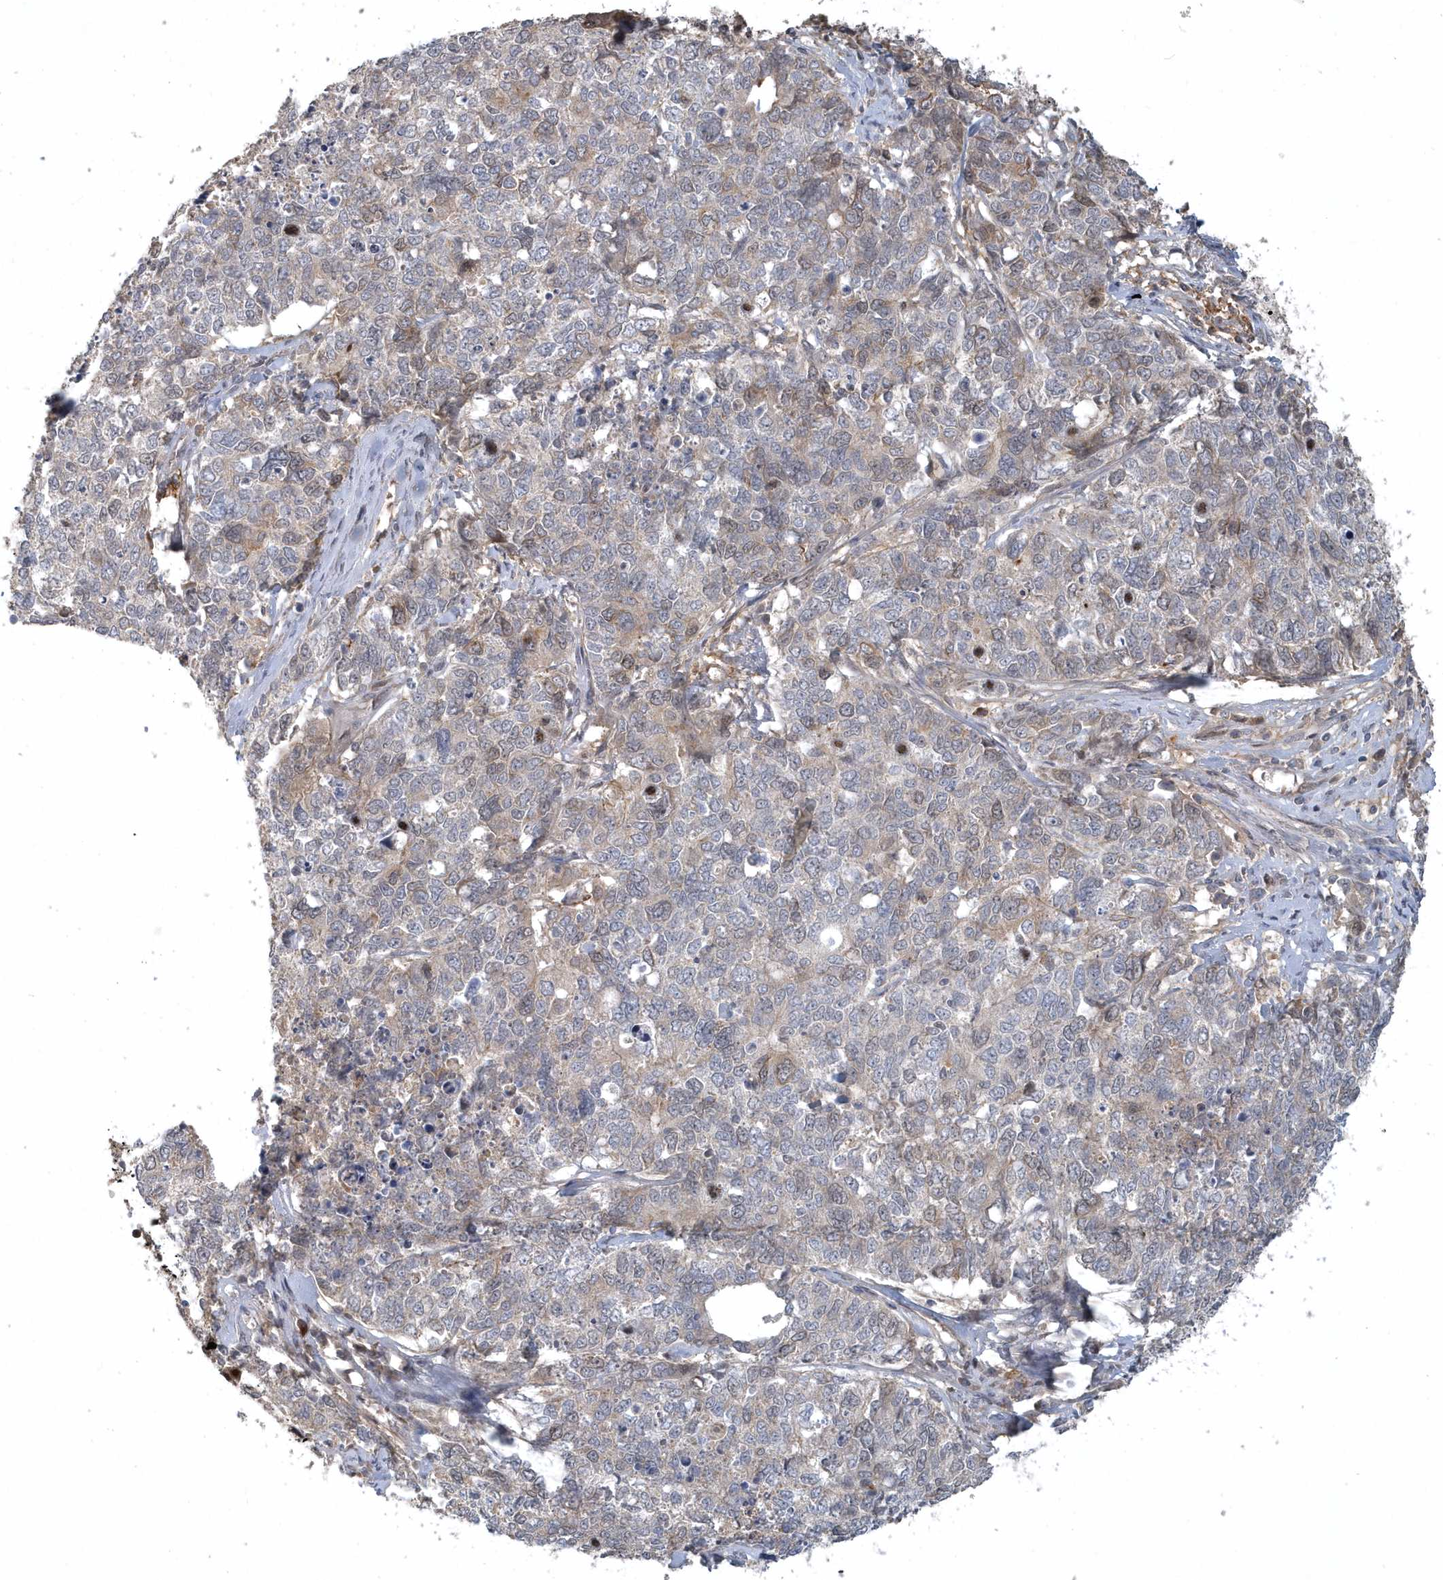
{"staining": {"intensity": "moderate", "quantity": "<25%", "location": "cytoplasmic/membranous"}, "tissue": "cervical cancer", "cell_type": "Tumor cells", "image_type": "cancer", "snomed": [{"axis": "morphology", "description": "Squamous cell carcinoma, NOS"}, {"axis": "topography", "description": "Cervix"}], "caption": "Protein staining of squamous cell carcinoma (cervical) tissue exhibits moderate cytoplasmic/membranous positivity in about <25% of tumor cells. (Brightfield microscopy of DAB IHC at high magnification).", "gene": "TRAIP", "patient": {"sex": "female", "age": 63}}